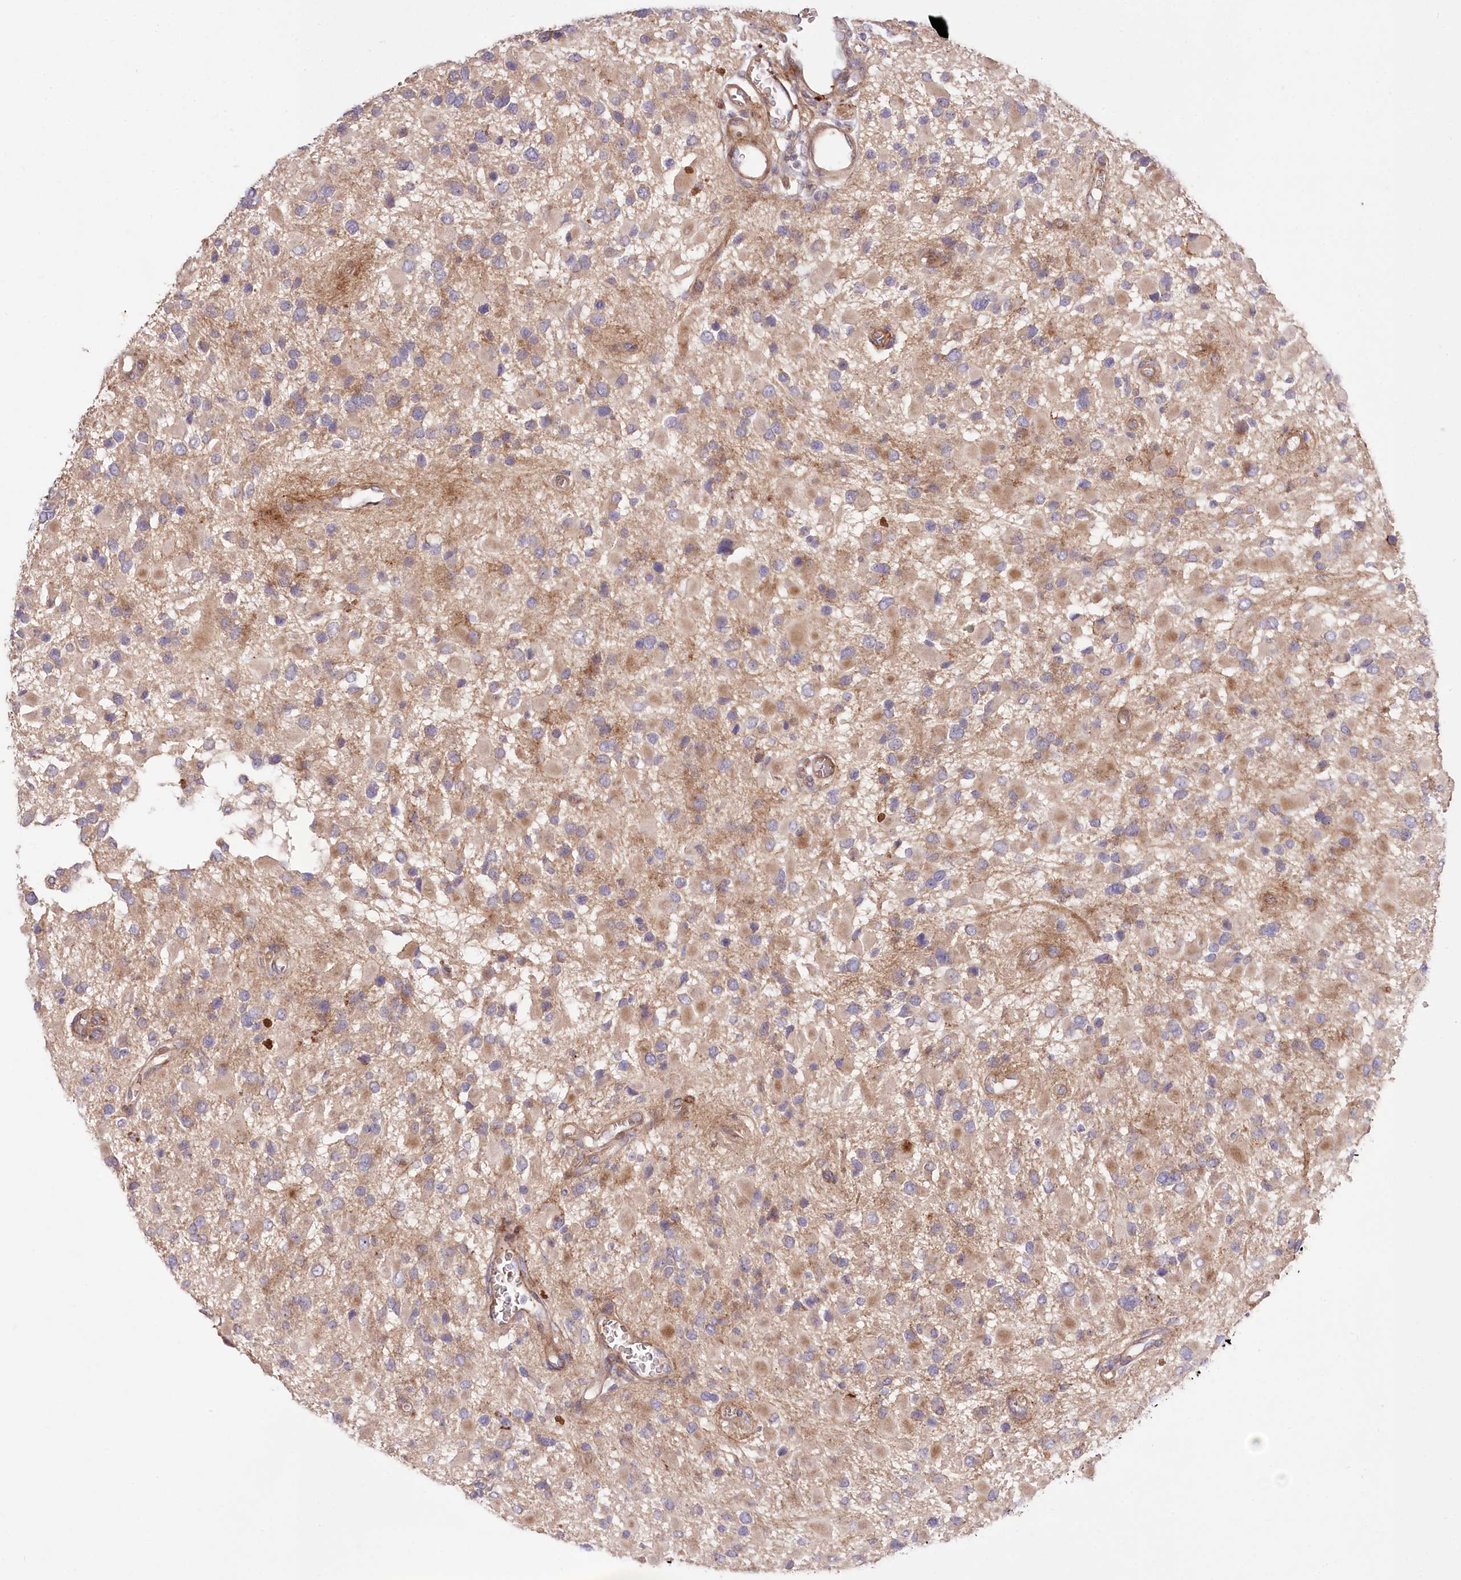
{"staining": {"intensity": "moderate", "quantity": ">75%", "location": "cytoplasmic/membranous"}, "tissue": "glioma", "cell_type": "Tumor cells", "image_type": "cancer", "snomed": [{"axis": "morphology", "description": "Glioma, malignant, High grade"}, {"axis": "topography", "description": "Brain"}], "caption": "Glioma stained with immunohistochemistry shows moderate cytoplasmic/membranous positivity in about >75% of tumor cells. (DAB (3,3'-diaminobenzidine) = brown stain, brightfield microscopy at high magnification).", "gene": "TRUB1", "patient": {"sex": "male", "age": 53}}